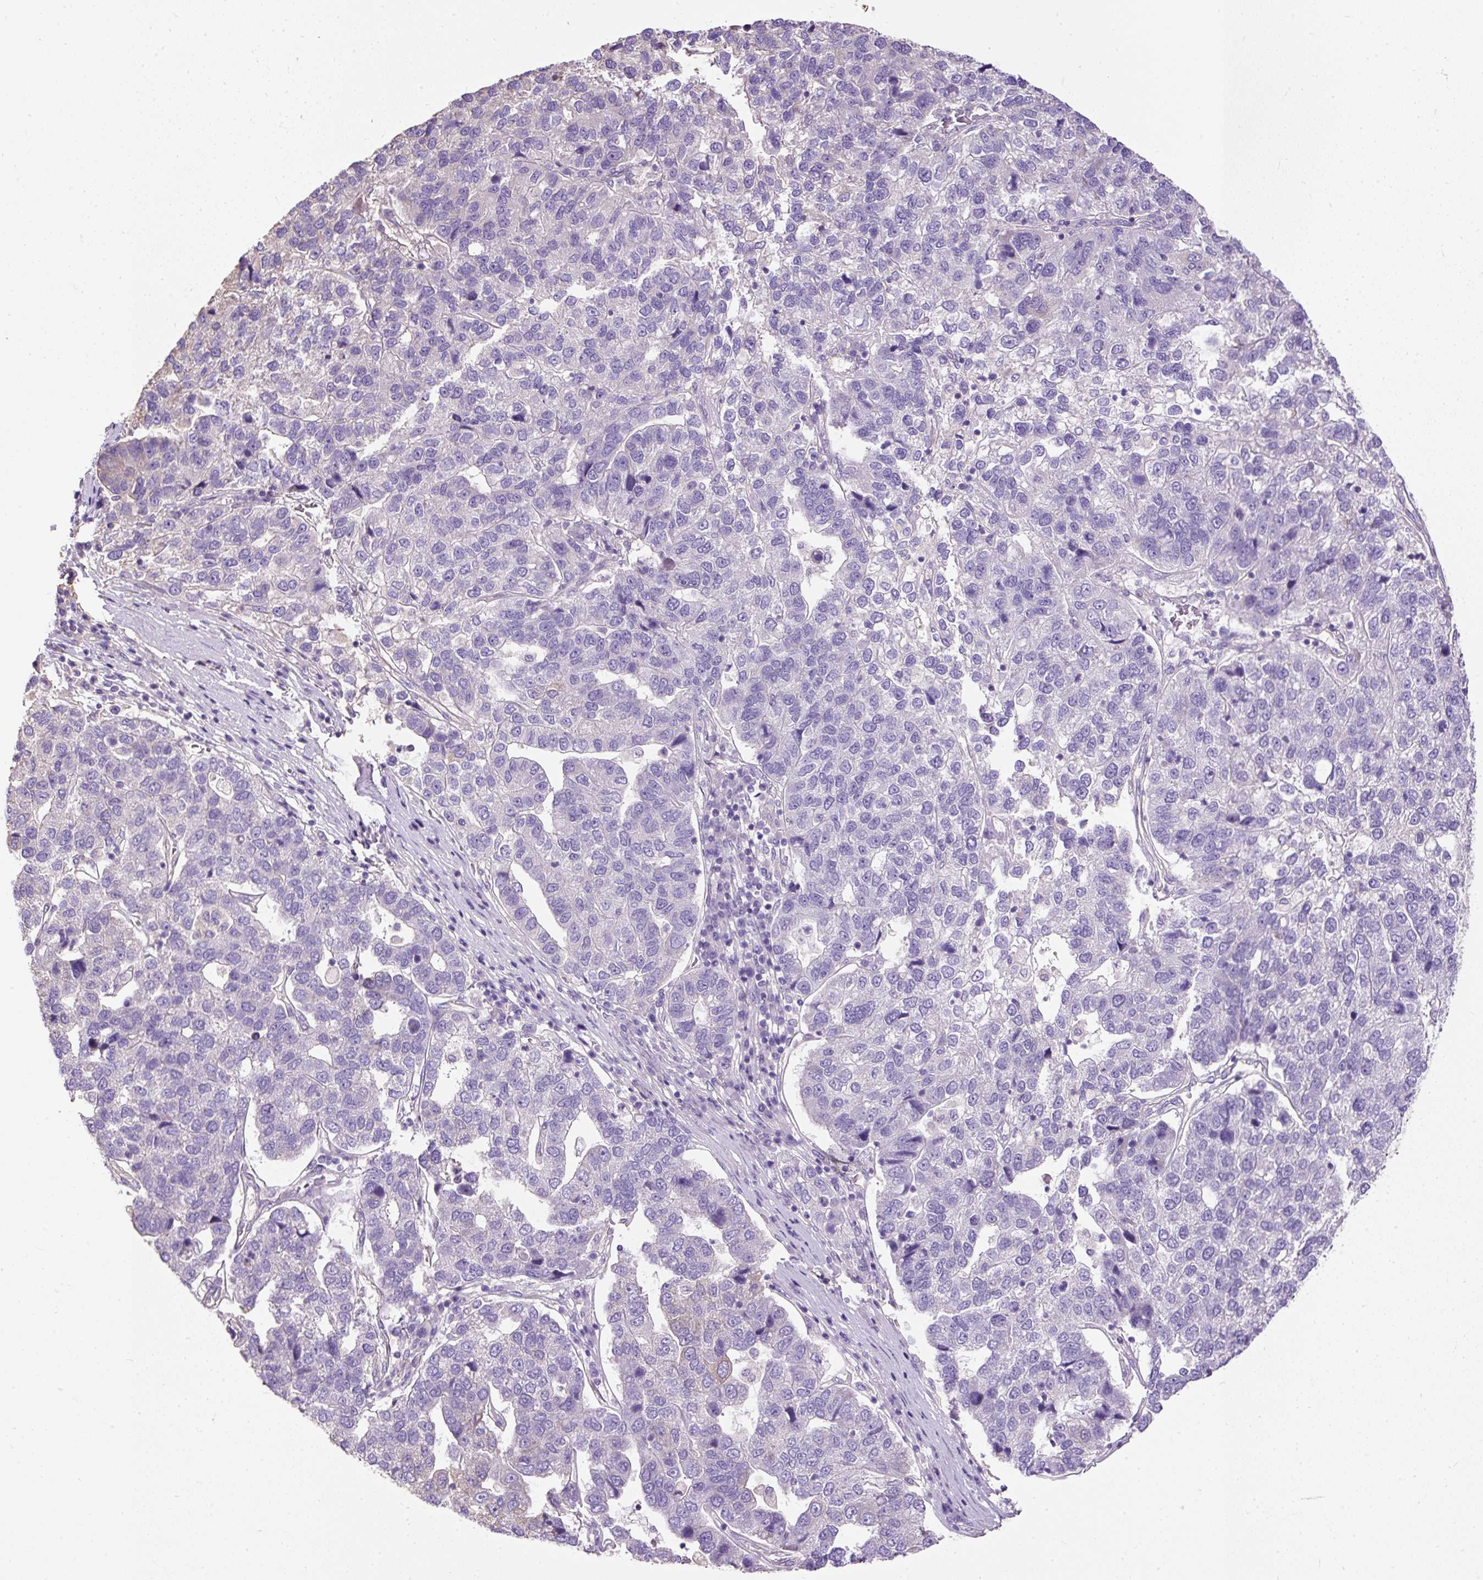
{"staining": {"intensity": "negative", "quantity": "none", "location": "none"}, "tissue": "pancreatic cancer", "cell_type": "Tumor cells", "image_type": "cancer", "snomed": [{"axis": "morphology", "description": "Adenocarcinoma, NOS"}, {"axis": "topography", "description": "Pancreas"}], "caption": "This image is of pancreatic cancer stained with immunohistochemistry to label a protein in brown with the nuclei are counter-stained blue. There is no staining in tumor cells.", "gene": "PDIA2", "patient": {"sex": "female", "age": 61}}